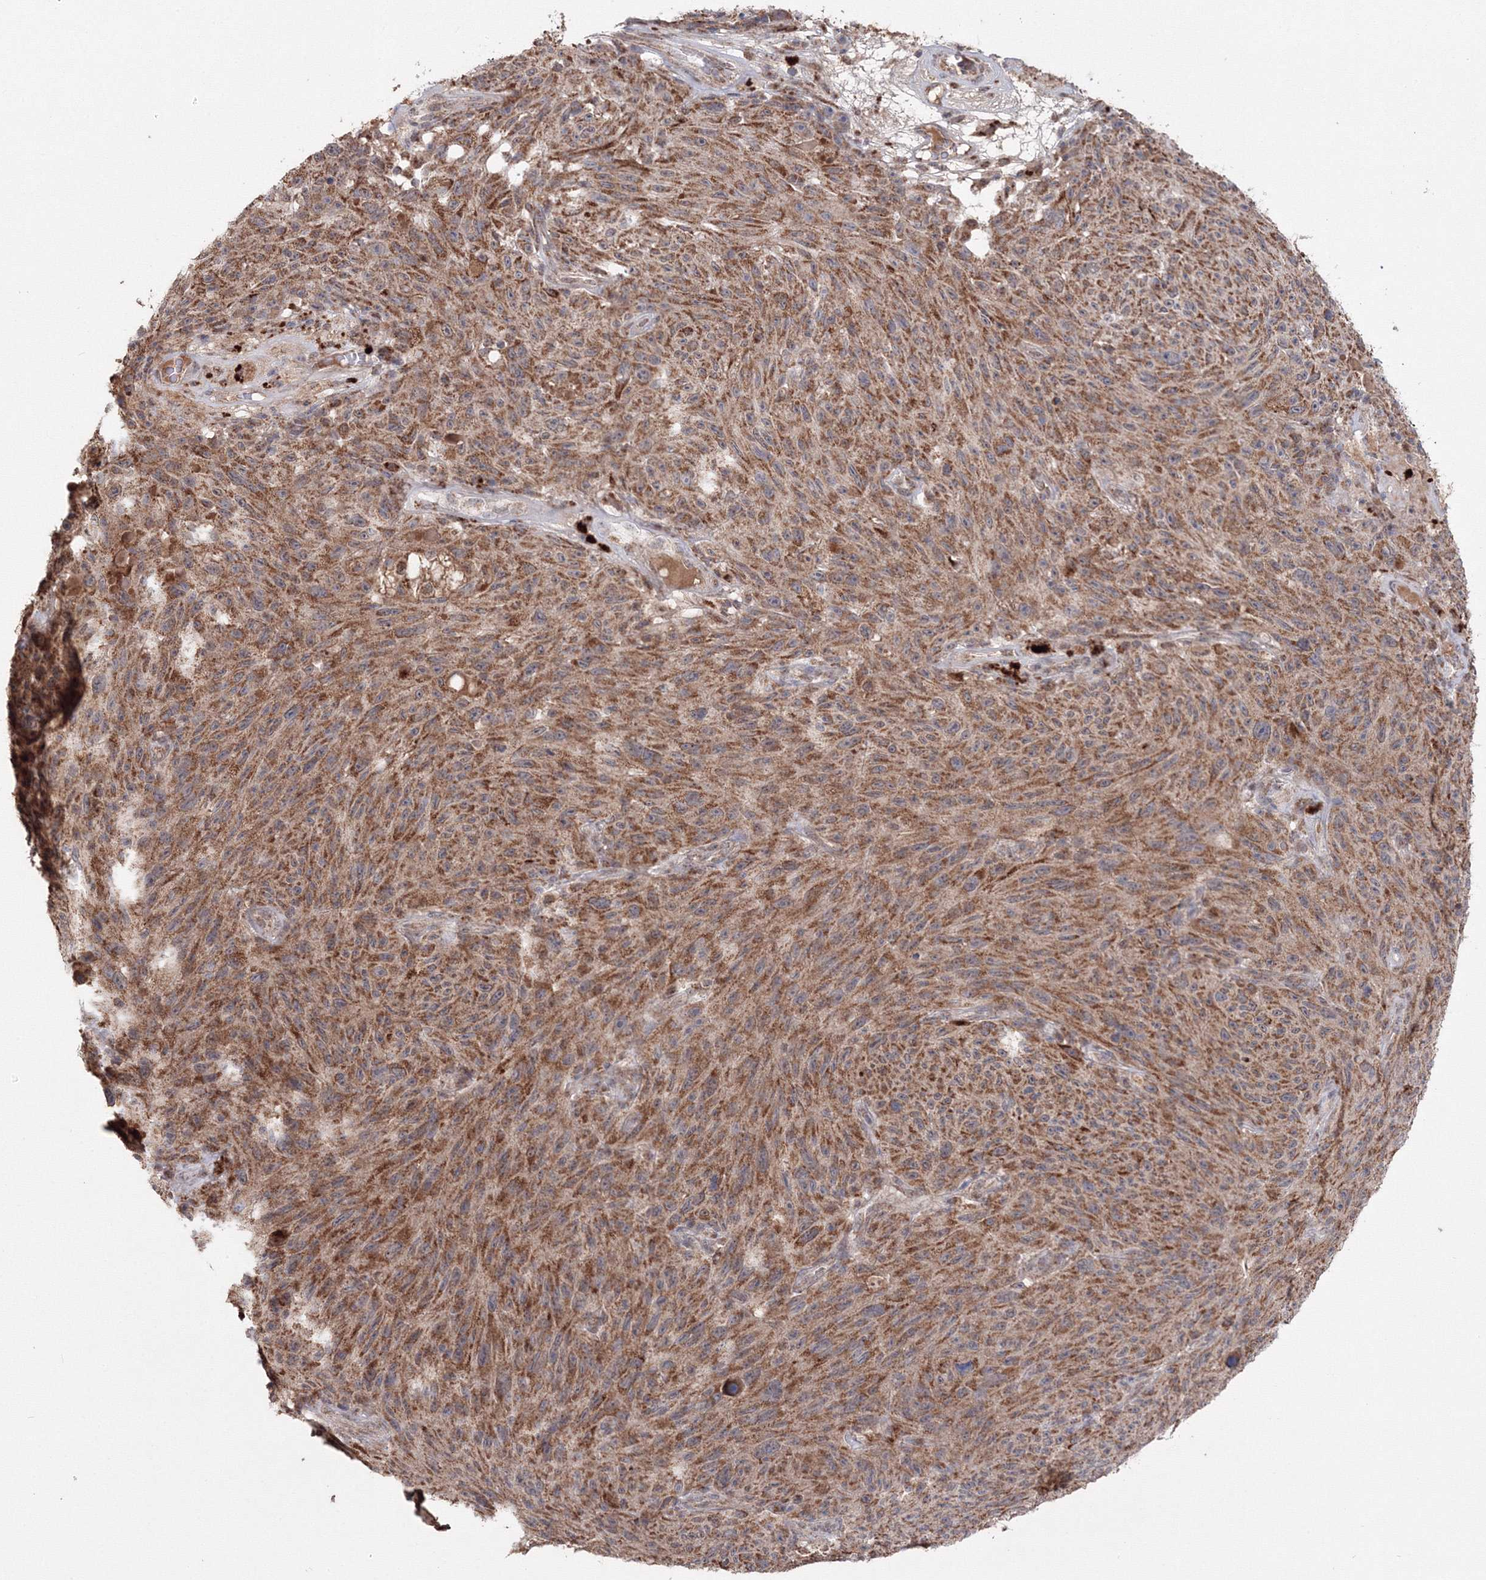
{"staining": {"intensity": "moderate", "quantity": ">75%", "location": "cytoplasmic/membranous"}, "tissue": "melanoma", "cell_type": "Tumor cells", "image_type": "cancer", "snomed": [{"axis": "morphology", "description": "Malignant melanoma, NOS"}, {"axis": "topography", "description": "Skin"}], "caption": "A histopathology image showing moderate cytoplasmic/membranous positivity in approximately >75% of tumor cells in malignant melanoma, as visualized by brown immunohistochemical staining.", "gene": "PEX13", "patient": {"sex": "female", "age": 82}}